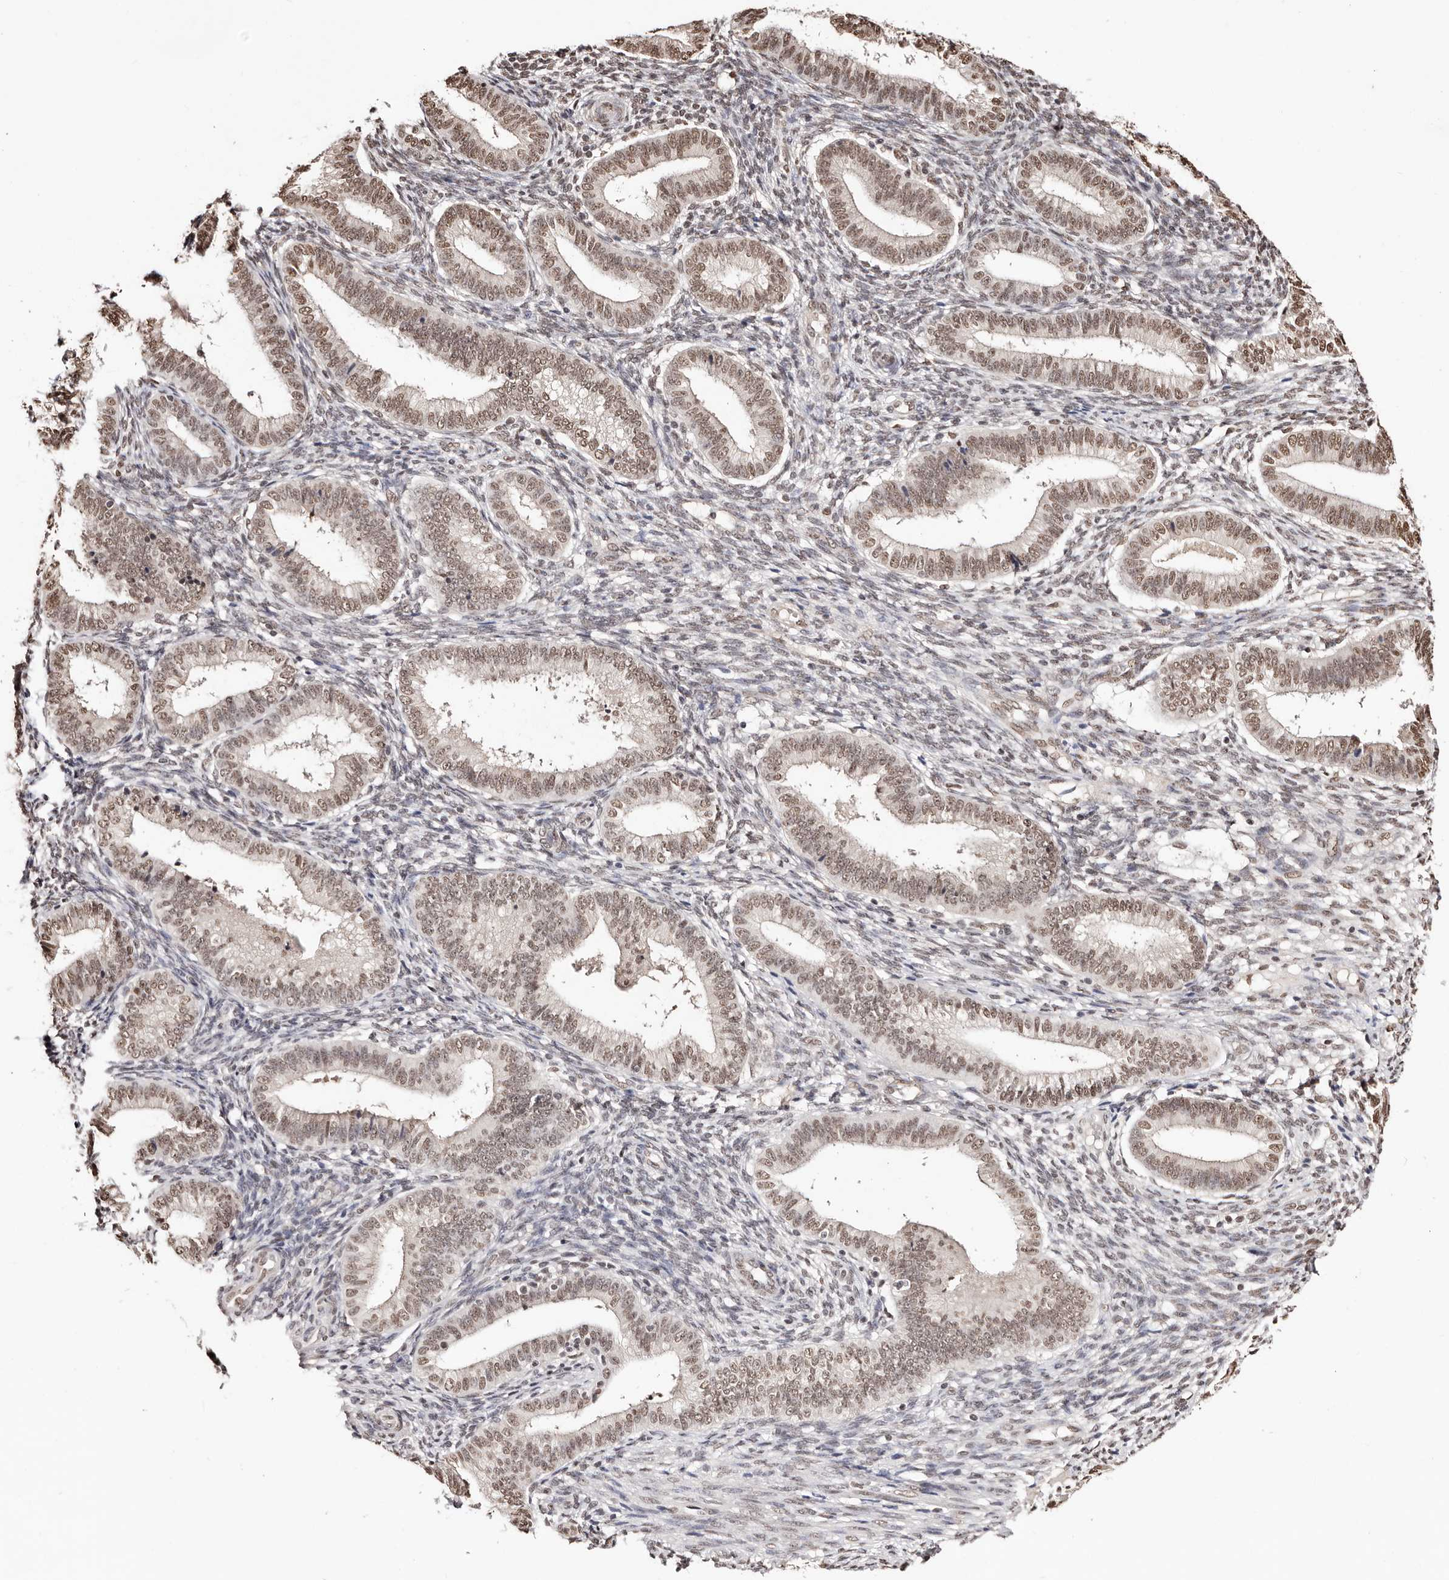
{"staining": {"intensity": "moderate", "quantity": "25%-75%", "location": "nuclear"}, "tissue": "endometrium", "cell_type": "Cells in endometrial stroma", "image_type": "normal", "snomed": [{"axis": "morphology", "description": "Normal tissue, NOS"}, {"axis": "topography", "description": "Endometrium"}], "caption": "About 25%-75% of cells in endometrial stroma in unremarkable human endometrium display moderate nuclear protein positivity as visualized by brown immunohistochemical staining.", "gene": "BICRAL", "patient": {"sex": "female", "age": 39}}